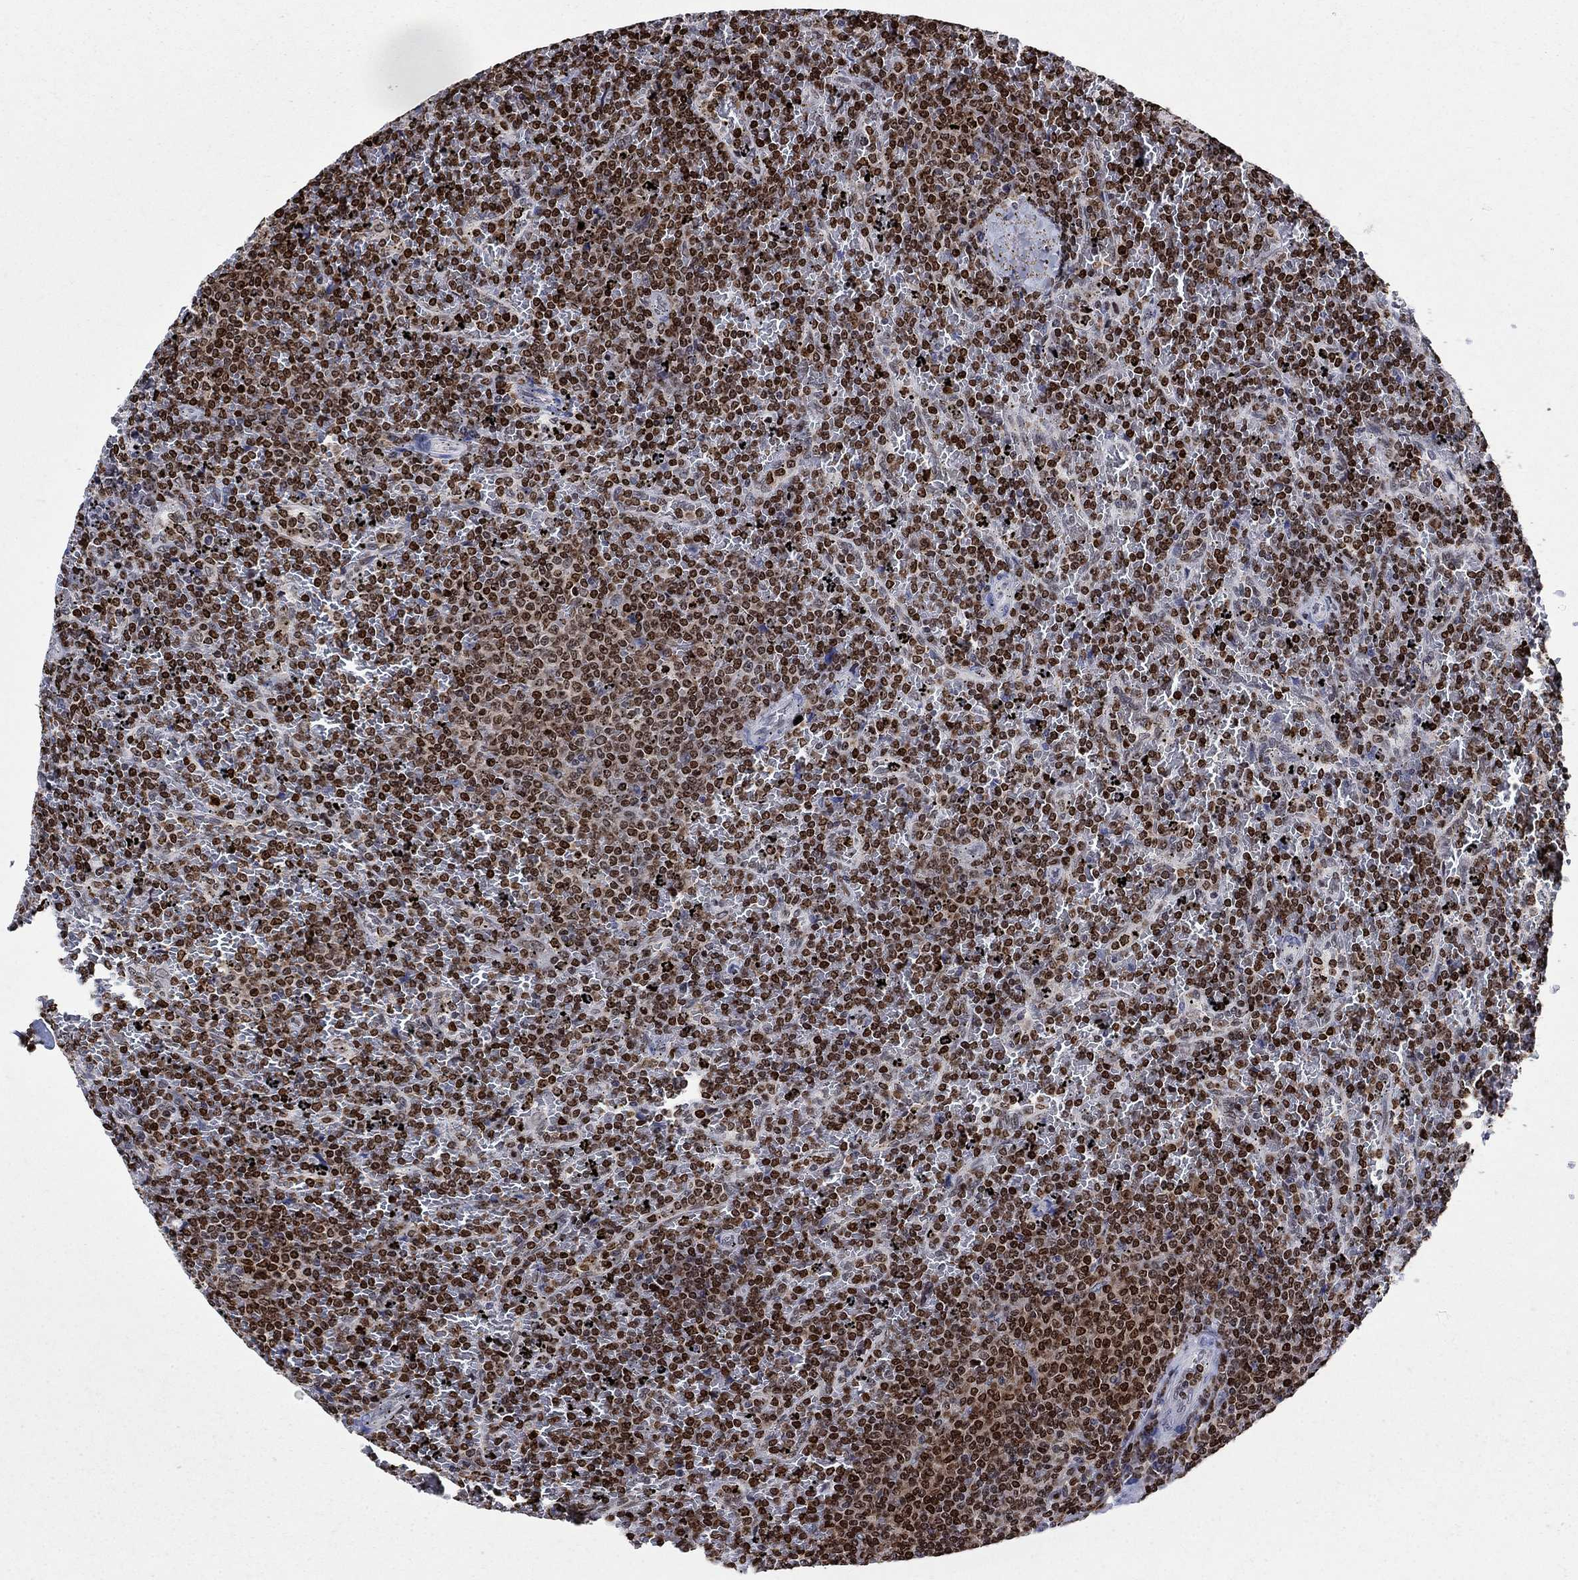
{"staining": {"intensity": "strong", "quantity": ">75%", "location": "nuclear"}, "tissue": "lymphoma", "cell_type": "Tumor cells", "image_type": "cancer", "snomed": [{"axis": "morphology", "description": "Malignant lymphoma, non-Hodgkin's type, Low grade"}, {"axis": "topography", "description": "Spleen"}], "caption": "Immunohistochemical staining of malignant lymphoma, non-Hodgkin's type (low-grade) shows high levels of strong nuclear positivity in approximately >75% of tumor cells.", "gene": "HMGA1", "patient": {"sex": "female", "age": 77}}